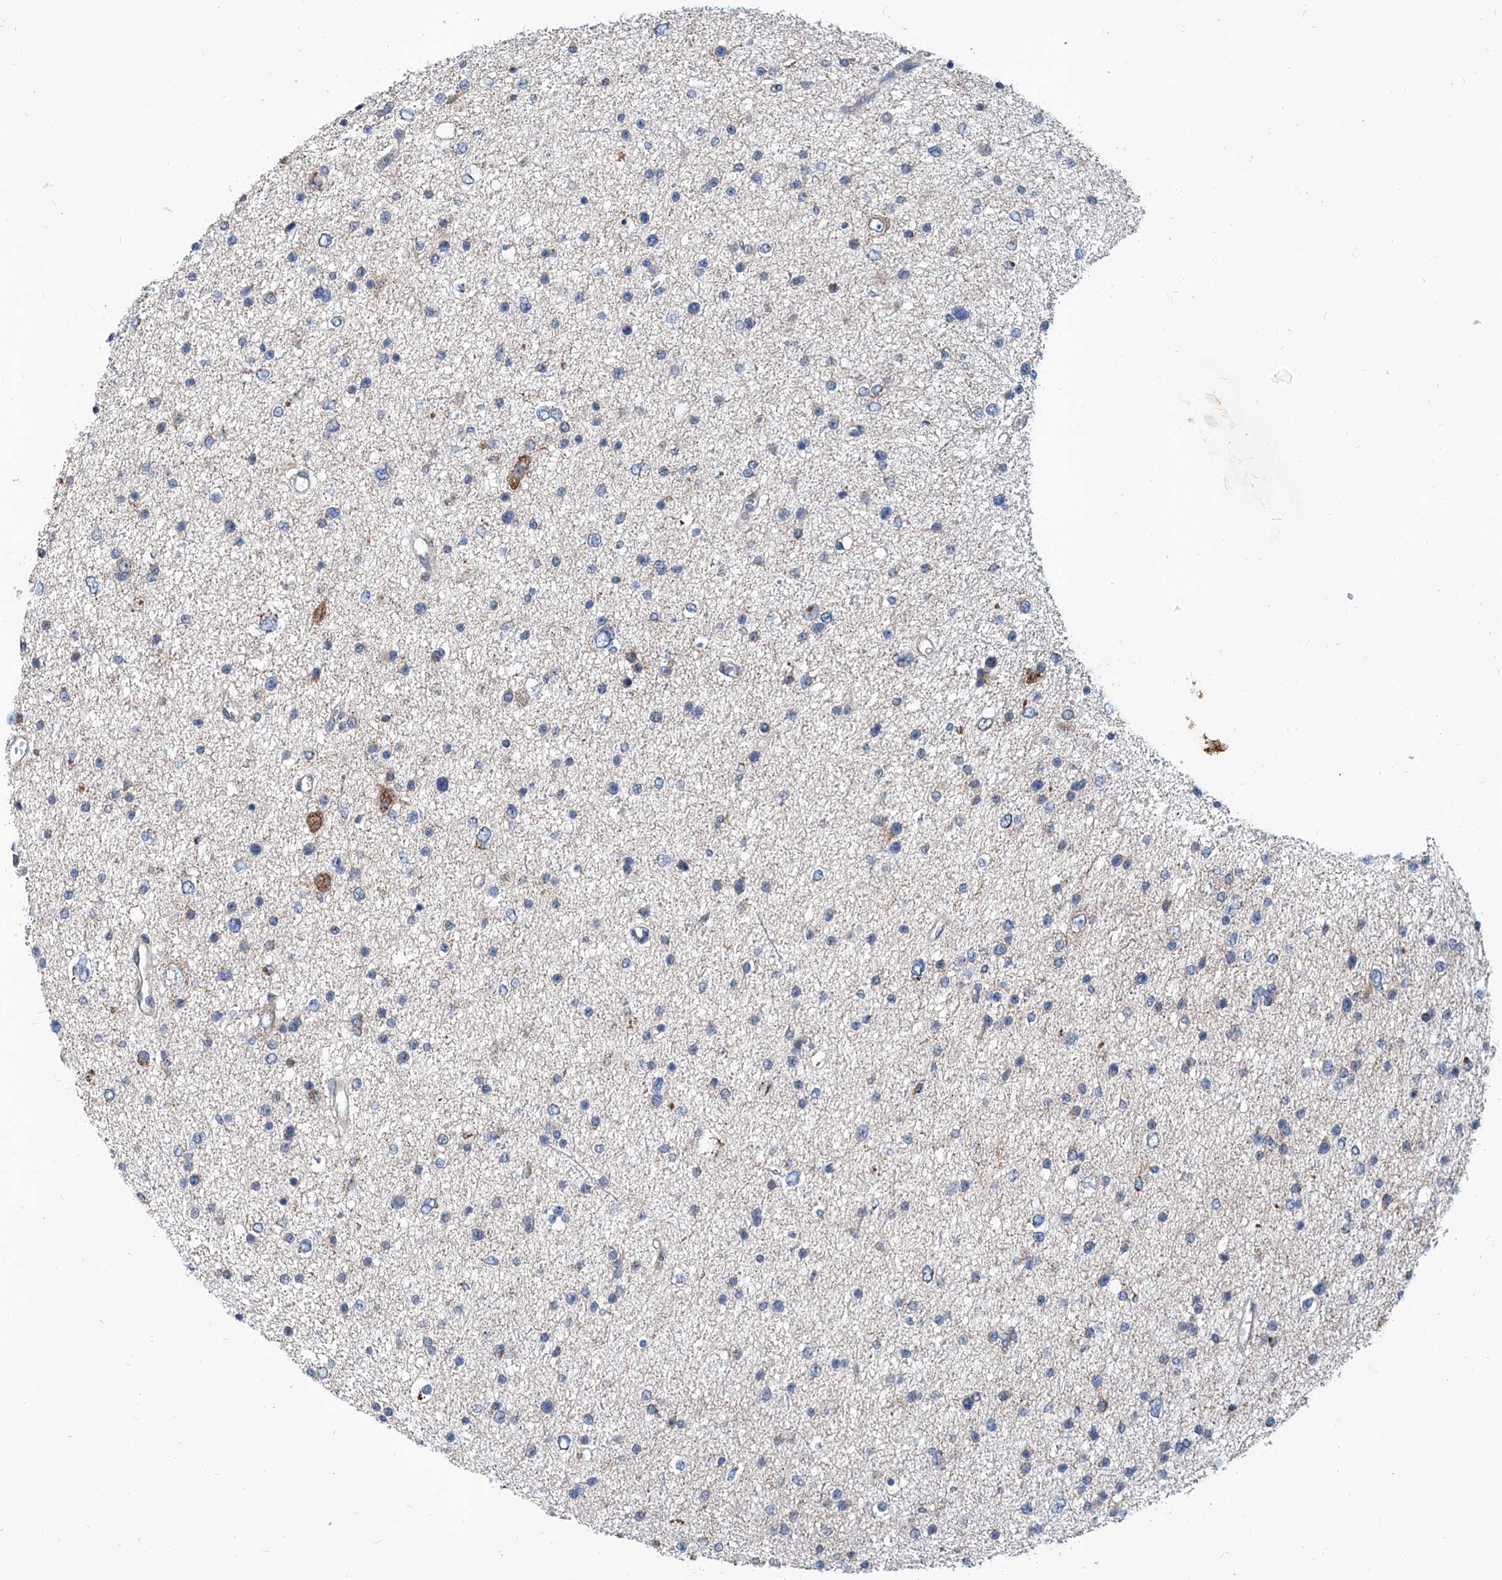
{"staining": {"intensity": "negative", "quantity": "none", "location": "none"}, "tissue": "glioma", "cell_type": "Tumor cells", "image_type": "cancer", "snomed": [{"axis": "morphology", "description": "Glioma, malignant, Low grade"}, {"axis": "topography", "description": "Brain"}], "caption": "Immunohistochemistry (IHC) photomicrograph of glioma stained for a protein (brown), which displays no positivity in tumor cells.", "gene": "USP48", "patient": {"sex": "female", "age": 37}}